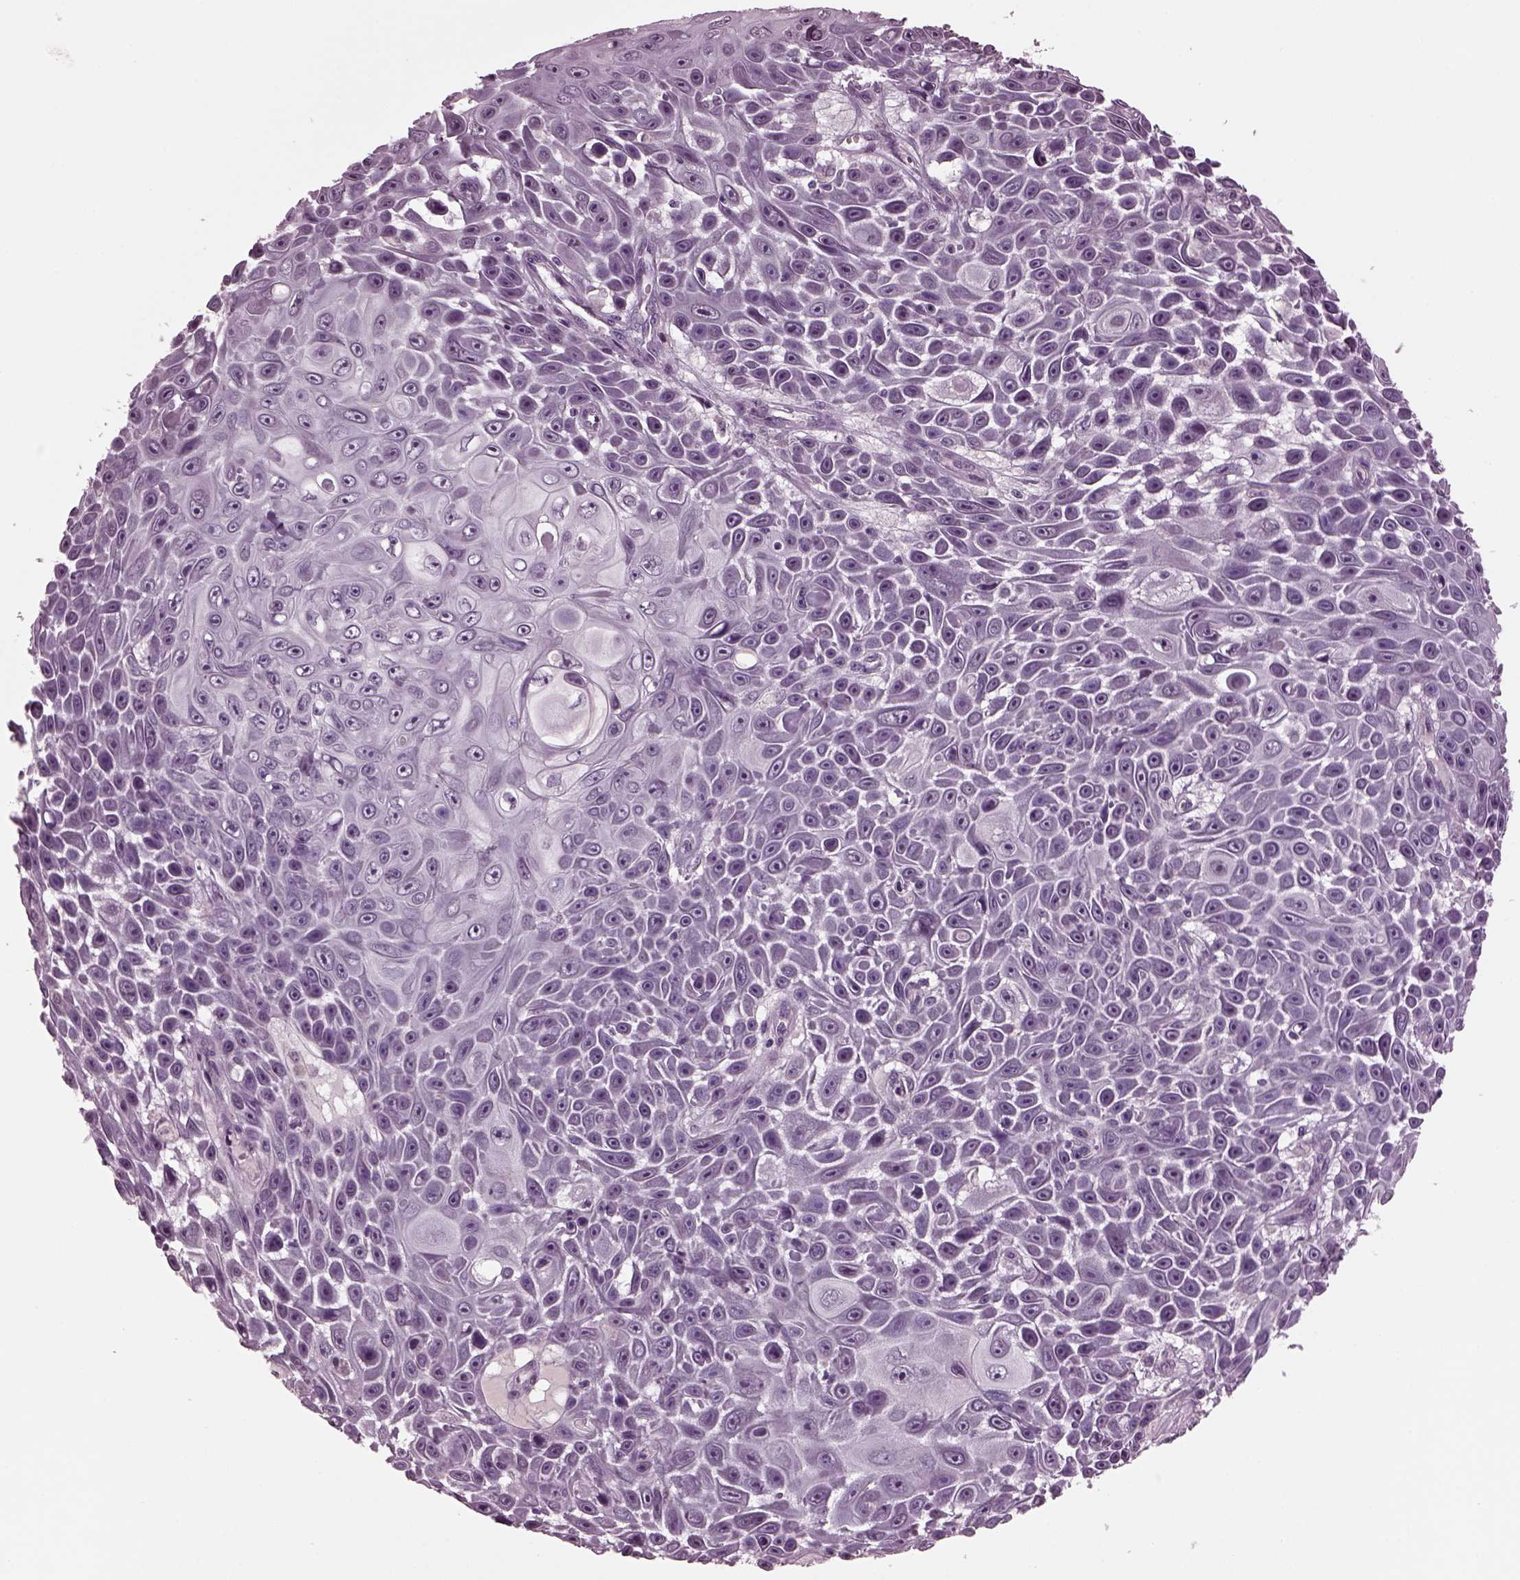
{"staining": {"intensity": "negative", "quantity": "none", "location": "none"}, "tissue": "skin cancer", "cell_type": "Tumor cells", "image_type": "cancer", "snomed": [{"axis": "morphology", "description": "Squamous cell carcinoma, NOS"}, {"axis": "topography", "description": "Skin"}], "caption": "Human skin cancer stained for a protein using immunohistochemistry (IHC) reveals no staining in tumor cells.", "gene": "CLCN4", "patient": {"sex": "male", "age": 82}}